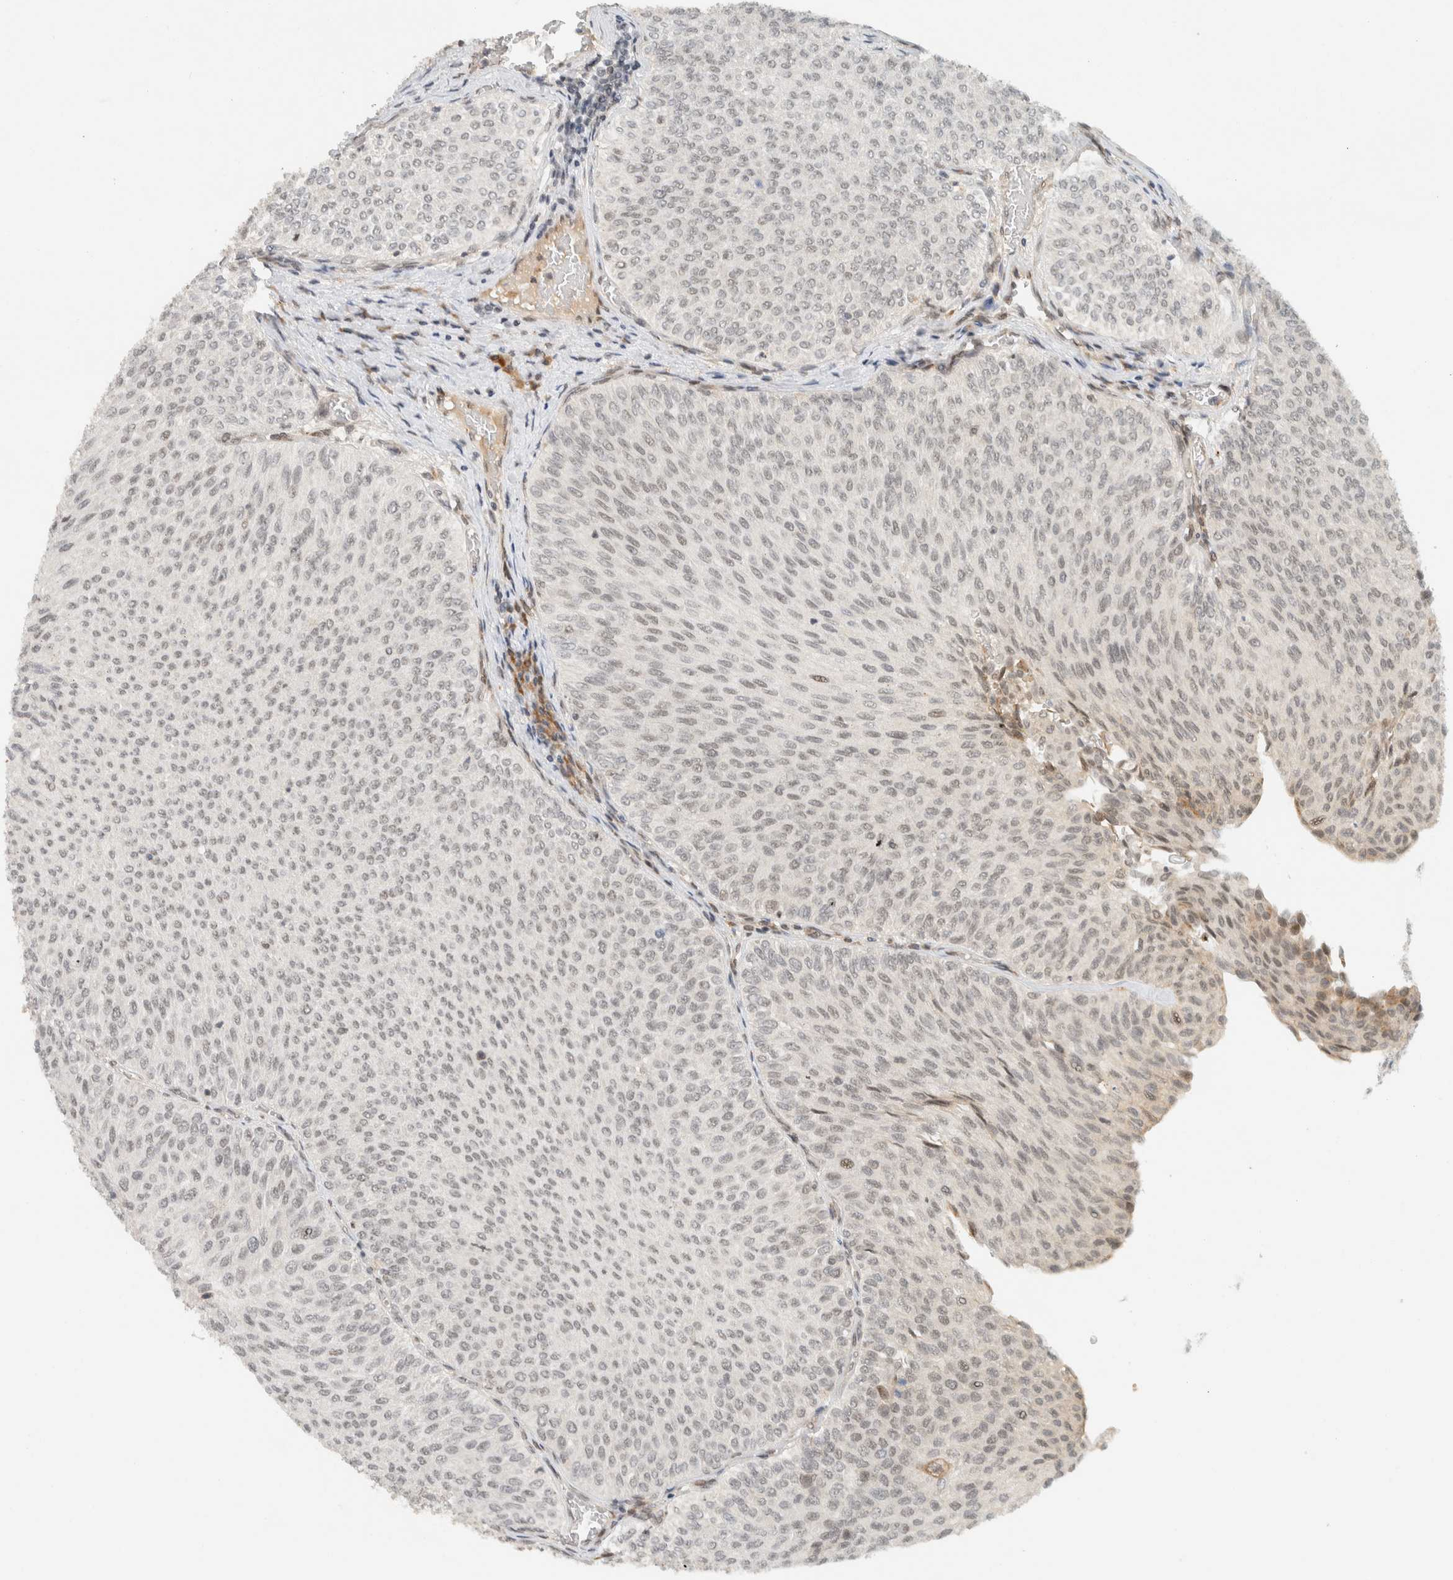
{"staining": {"intensity": "weak", "quantity": "<25%", "location": "nuclear"}, "tissue": "urothelial cancer", "cell_type": "Tumor cells", "image_type": "cancer", "snomed": [{"axis": "morphology", "description": "Urothelial carcinoma, Low grade"}, {"axis": "topography", "description": "Urinary bladder"}], "caption": "This is a histopathology image of immunohistochemistry staining of urothelial carcinoma (low-grade), which shows no expression in tumor cells.", "gene": "ITPRID1", "patient": {"sex": "male", "age": 78}}